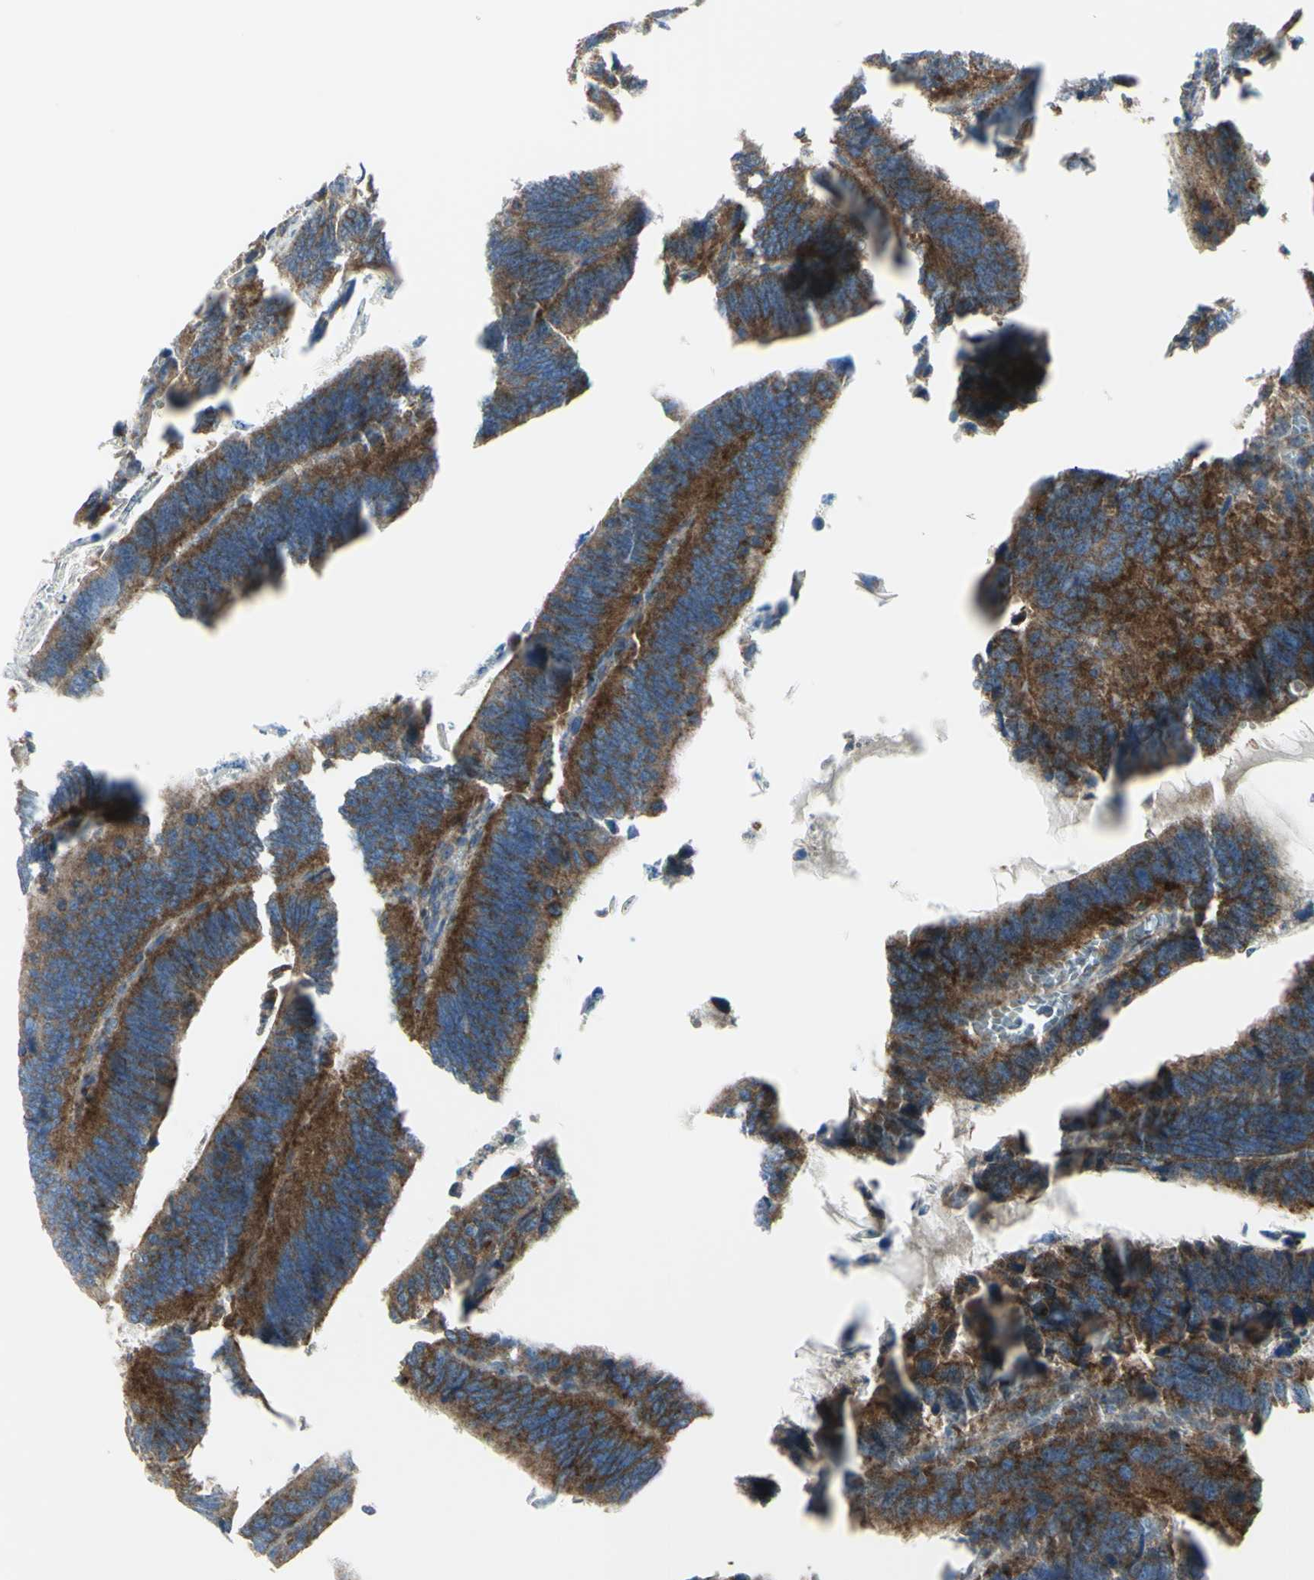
{"staining": {"intensity": "strong", "quantity": ">75%", "location": "cytoplasmic/membranous"}, "tissue": "colorectal cancer", "cell_type": "Tumor cells", "image_type": "cancer", "snomed": [{"axis": "morphology", "description": "Adenocarcinoma, NOS"}, {"axis": "topography", "description": "Colon"}], "caption": "High-power microscopy captured an IHC histopathology image of colorectal cancer (adenocarcinoma), revealing strong cytoplasmic/membranous positivity in about >75% of tumor cells. The staining is performed using DAB (3,3'-diaminobenzidine) brown chromogen to label protein expression. The nuclei are counter-stained blue using hematoxylin.", "gene": "NAPA", "patient": {"sex": "male", "age": 72}}